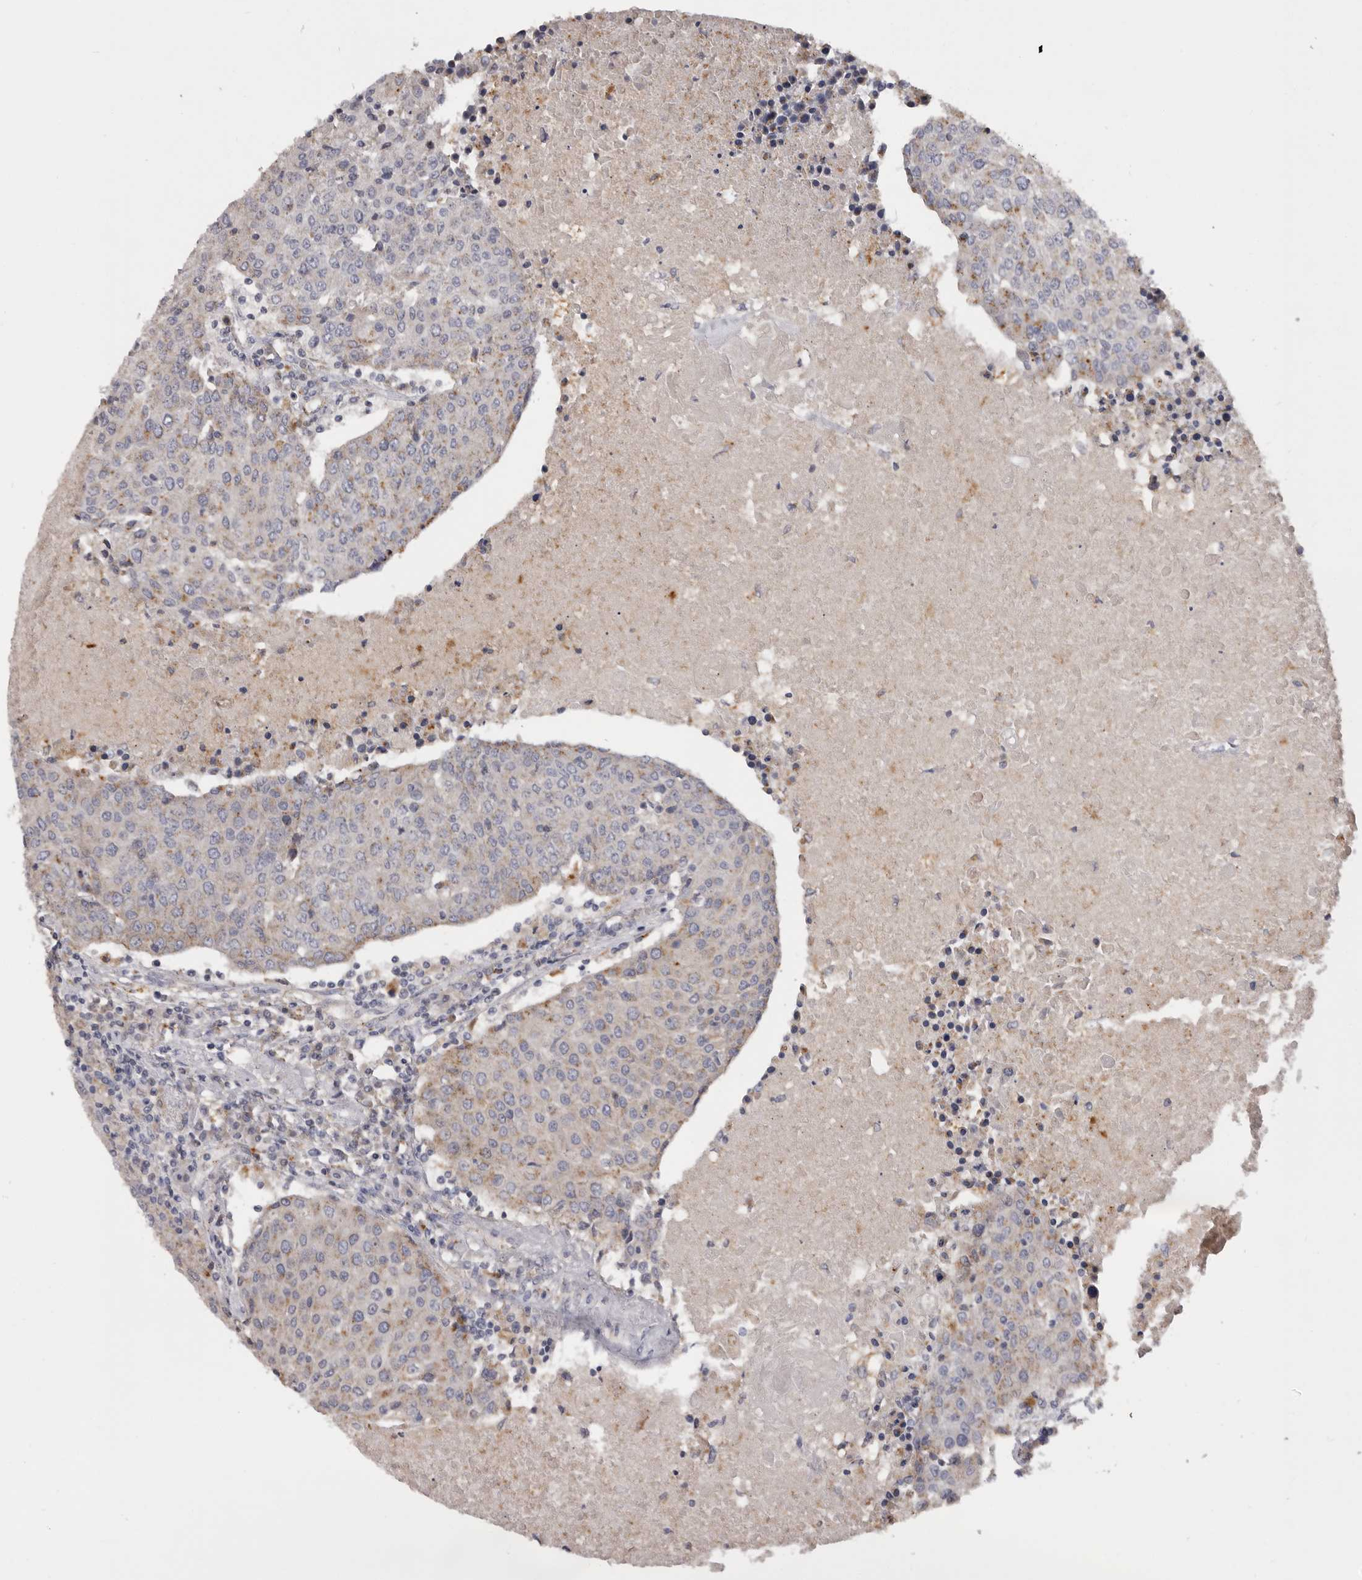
{"staining": {"intensity": "weak", "quantity": "25%-75%", "location": "cytoplasmic/membranous"}, "tissue": "urothelial cancer", "cell_type": "Tumor cells", "image_type": "cancer", "snomed": [{"axis": "morphology", "description": "Urothelial carcinoma, High grade"}, {"axis": "topography", "description": "Urinary bladder"}], "caption": "The image reveals a brown stain indicating the presence of a protein in the cytoplasmic/membranous of tumor cells in high-grade urothelial carcinoma.", "gene": "DAP", "patient": {"sex": "female", "age": 85}}